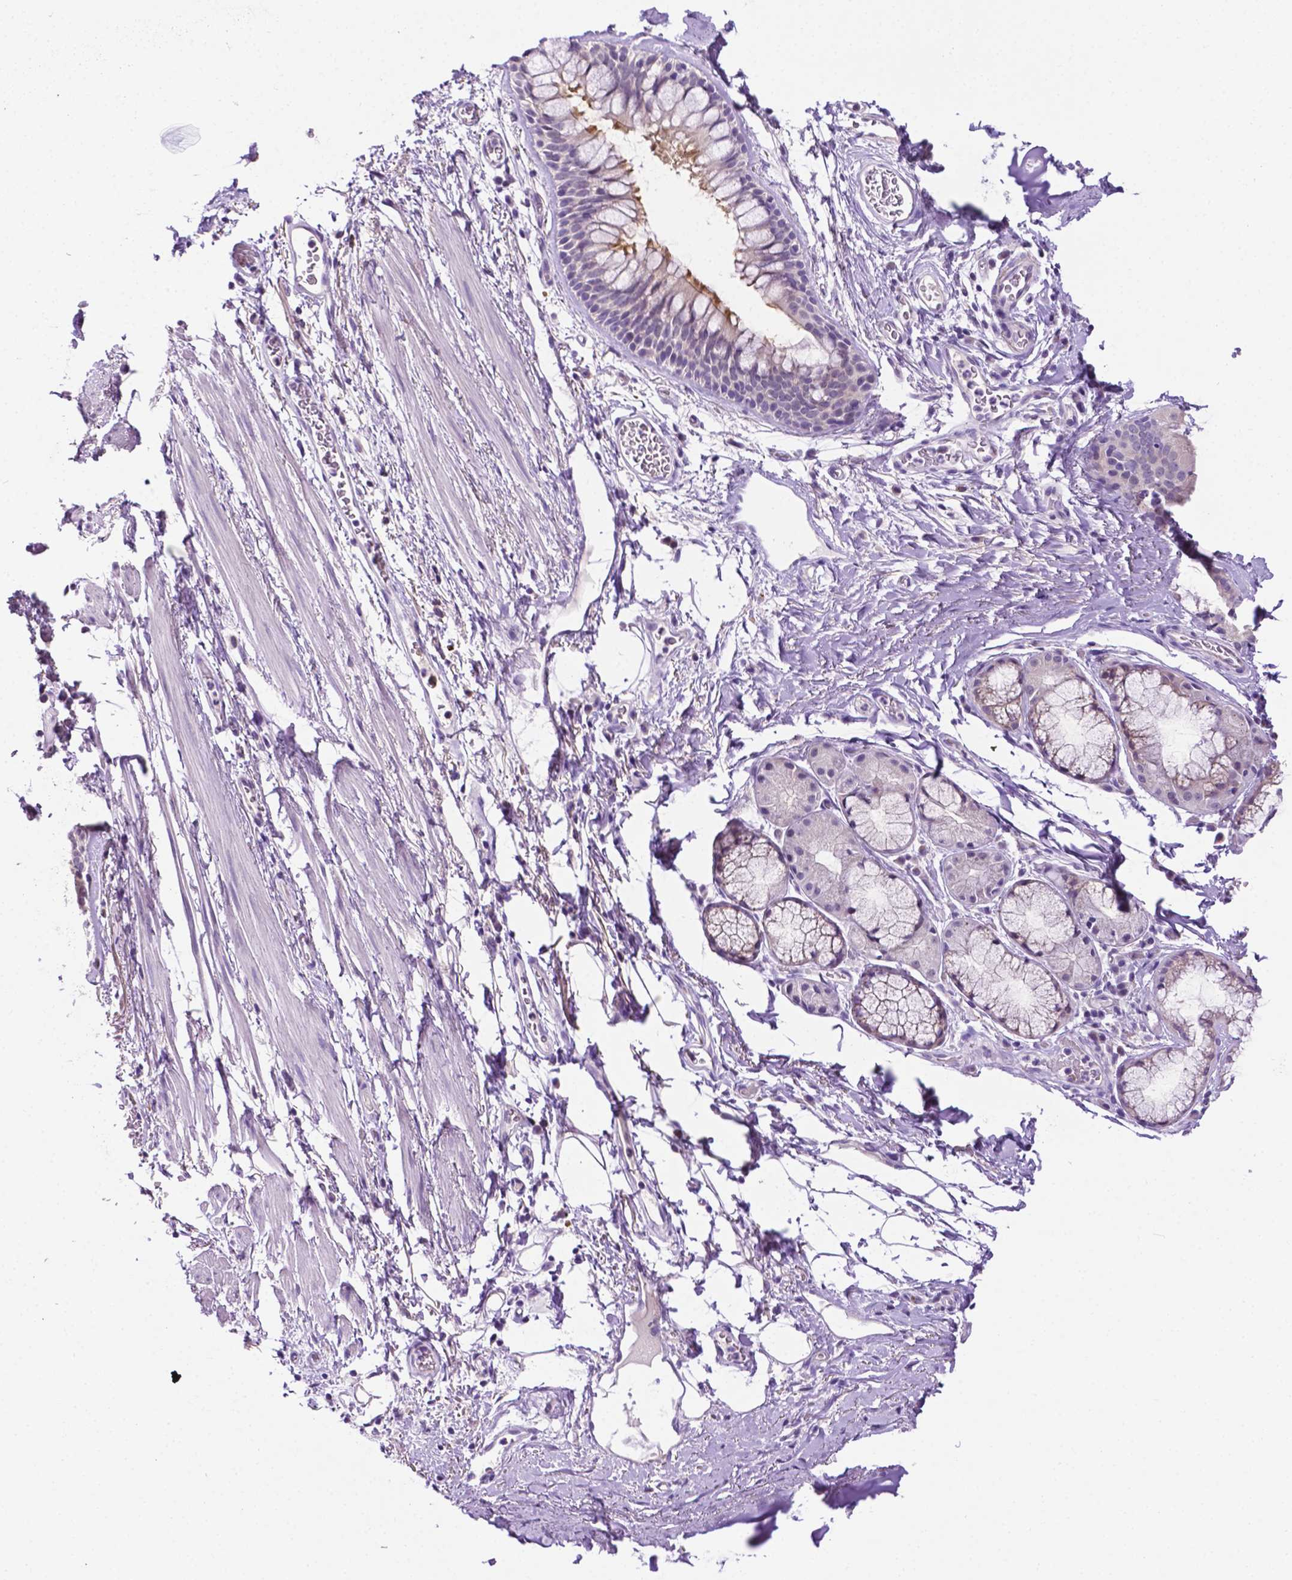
{"staining": {"intensity": "negative", "quantity": "none", "location": "none"}, "tissue": "adipose tissue", "cell_type": "Adipocytes", "image_type": "normal", "snomed": [{"axis": "morphology", "description": "Normal tissue, NOS"}, {"axis": "topography", "description": "Bronchus"}, {"axis": "topography", "description": "Lung"}], "caption": "This is an immunohistochemistry image of benign human adipose tissue. There is no positivity in adipocytes.", "gene": "MMP27", "patient": {"sex": "female", "age": 57}}